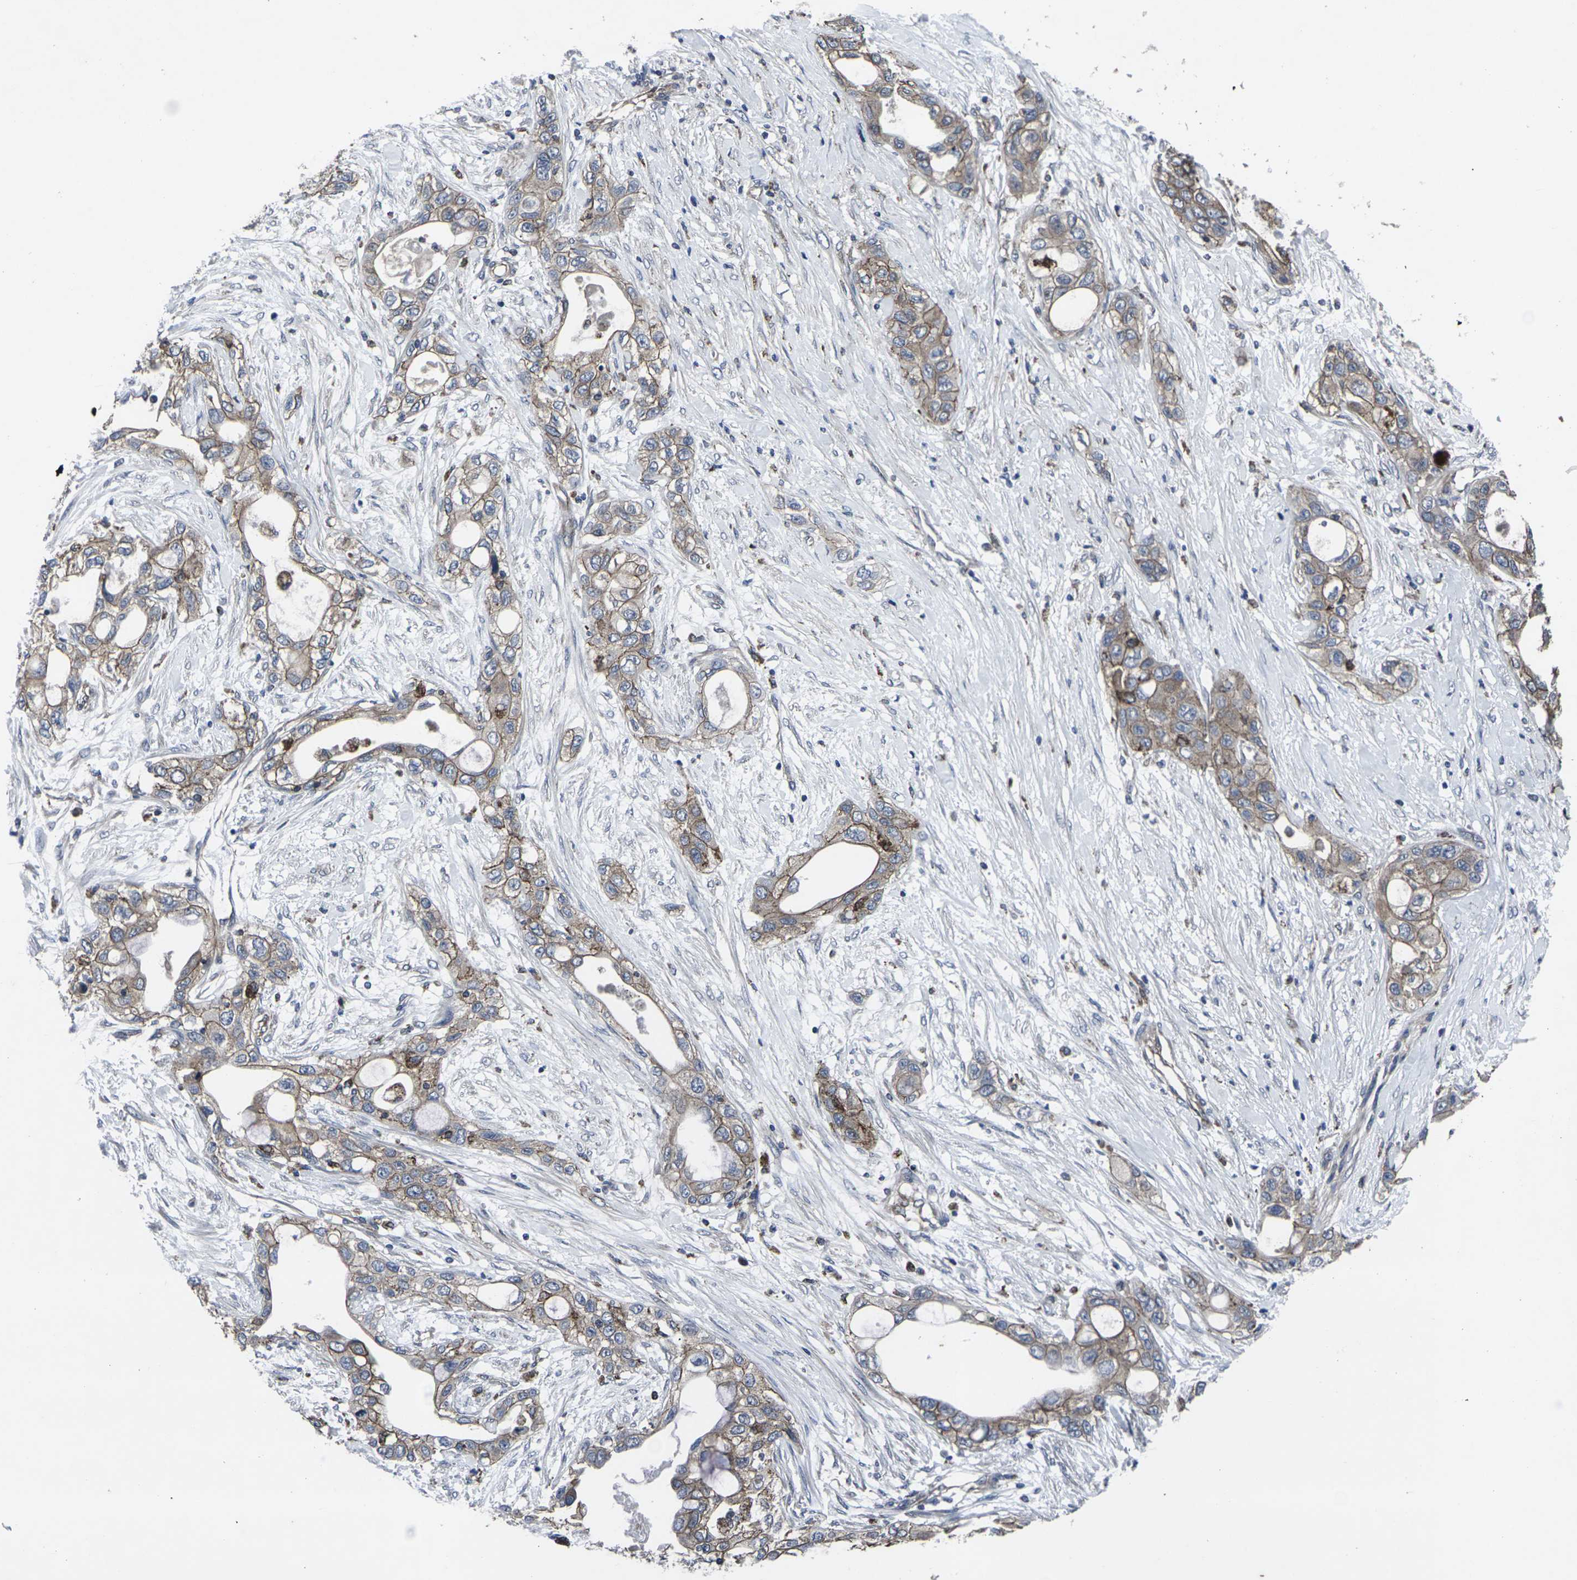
{"staining": {"intensity": "moderate", "quantity": ">75%", "location": "cytoplasmic/membranous"}, "tissue": "pancreatic cancer", "cell_type": "Tumor cells", "image_type": "cancer", "snomed": [{"axis": "morphology", "description": "Adenocarcinoma, NOS"}, {"axis": "topography", "description": "Pancreas"}], "caption": "The image demonstrates a brown stain indicating the presence of a protein in the cytoplasmic/membranous of tumor cells in pancreatic cancer. The staining is performed using DAB brown chromogen to label protein expression. The nuclei are counter-stained blue using hematoxylin.", "gene": "MAPKAPK2", "patient": {"sex": "female", "age": 70}}